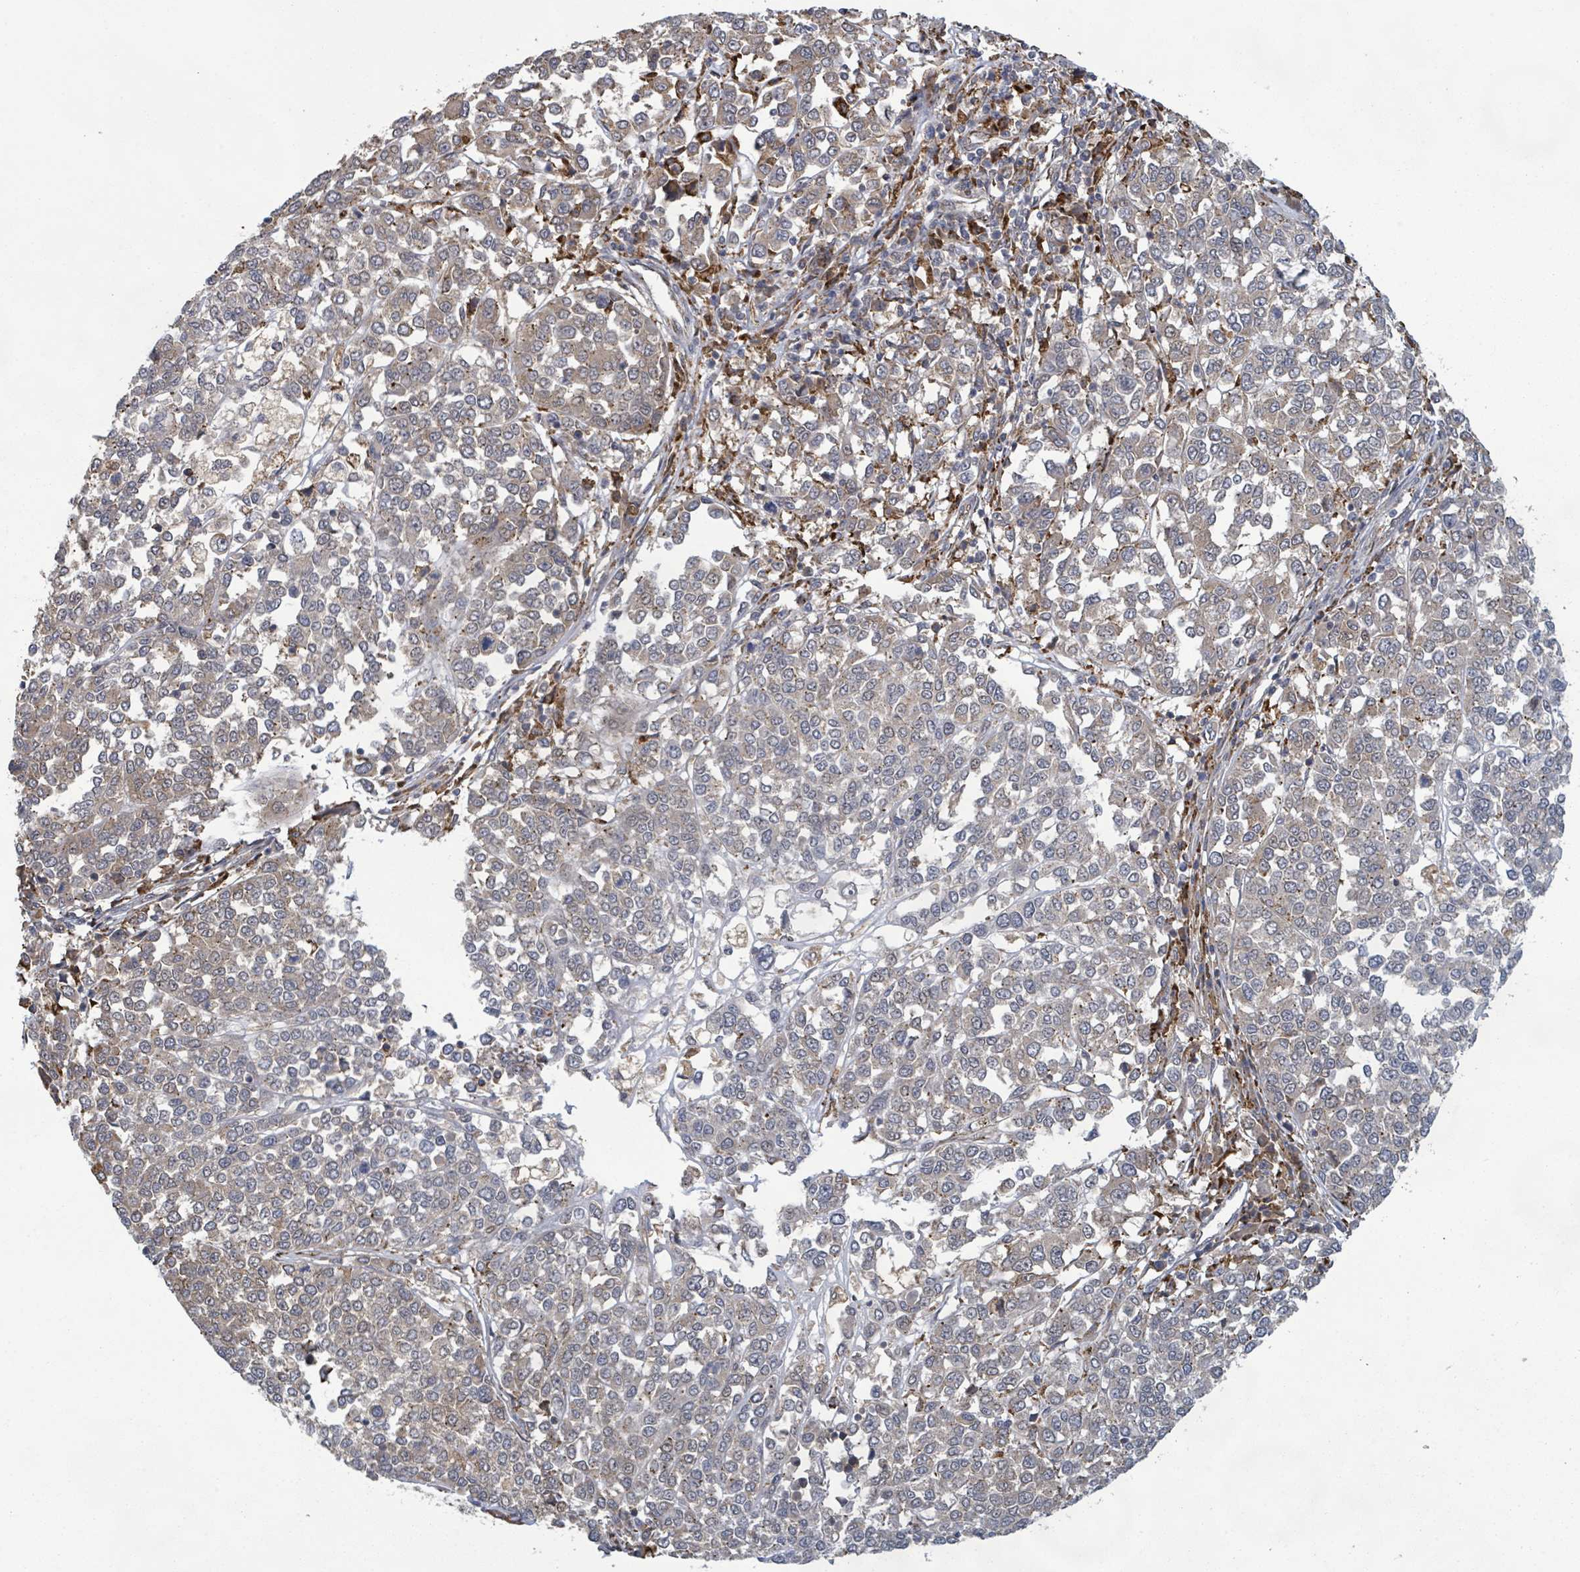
{"staining": {"intensity": "weak", "quantity": "25%-75%", "location": "cytoplasmic/membranous"}, "tissue": "melanoma", "cell_type": "Tumor cells", "image_type": "cancer", "snomed": [{"axis": "morphology", "description": "Malignant melanoma, Metastatic site"}, {"axis": "topography", "description": "Lymph node"}], "caption": "The photomicrograph shows a brown stain indicating the presence of a protein in the cytoplasmic/membranous of tumor cells in malignant melanoma (metastatic site).", "gene": "SHROOM2", "patient": {"sex": "male", "age": 44}}